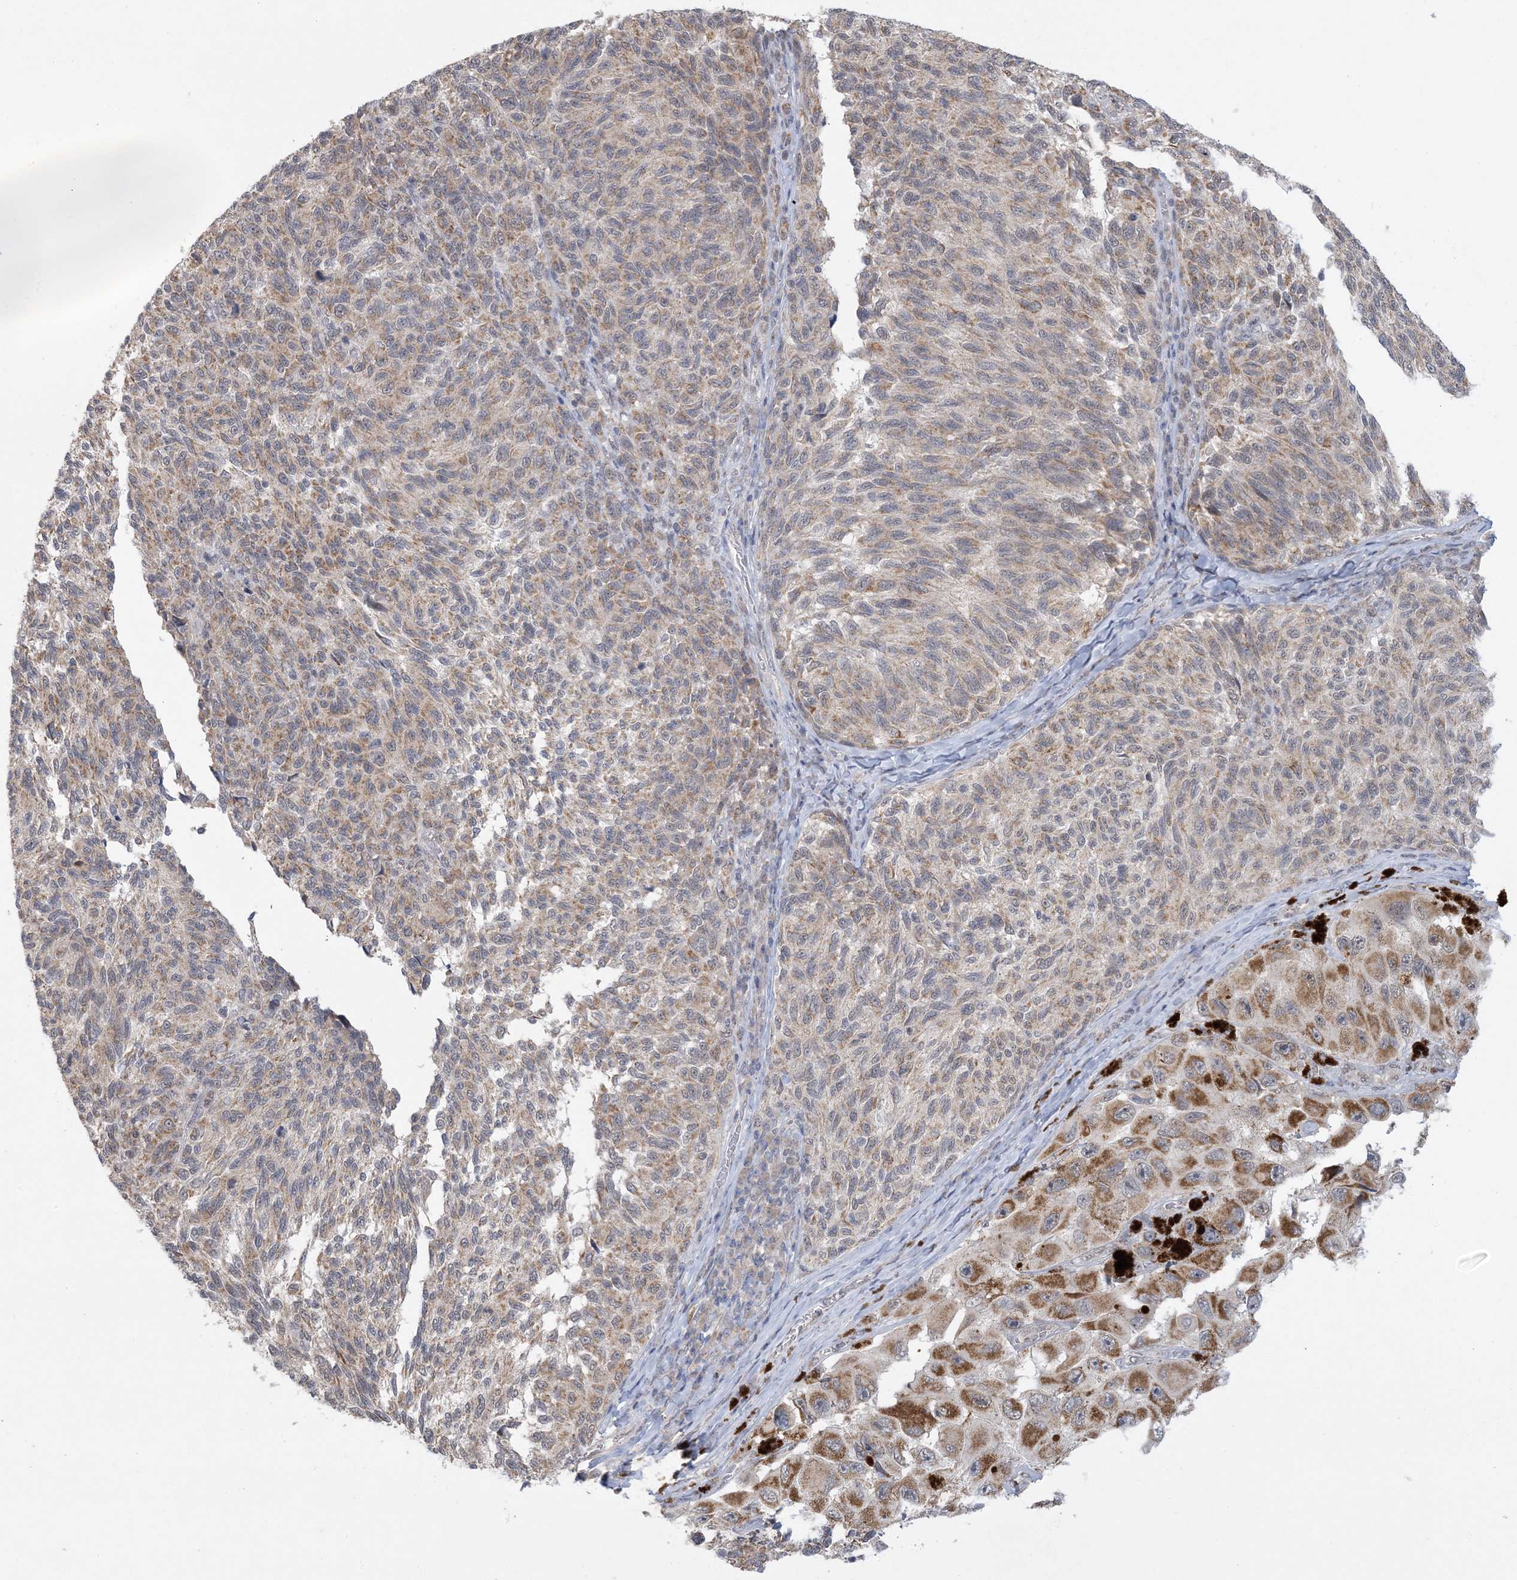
{"staining": {"intensity": "weak", "quantity": "25%-75%", "location": "cytoplasmic/membranous"}, "tissue": "melanoma", "cell_type": "Tumor cells", "image_type": "cancer", "snomed": [{"axis": "morphology", "description": "Malignant melanoma, NOS"}, {"axis": "topography", "description": "Skin"}], "caption": "Immunohistochemistry (IHC) (DAB) staining of human melanoma displays weak cytoplasmic/membranous protein expression in approximately 25%-75% of tumor cells.", "gene": "TRMT10C", "patient": {"sex": "female", "age": 73}}